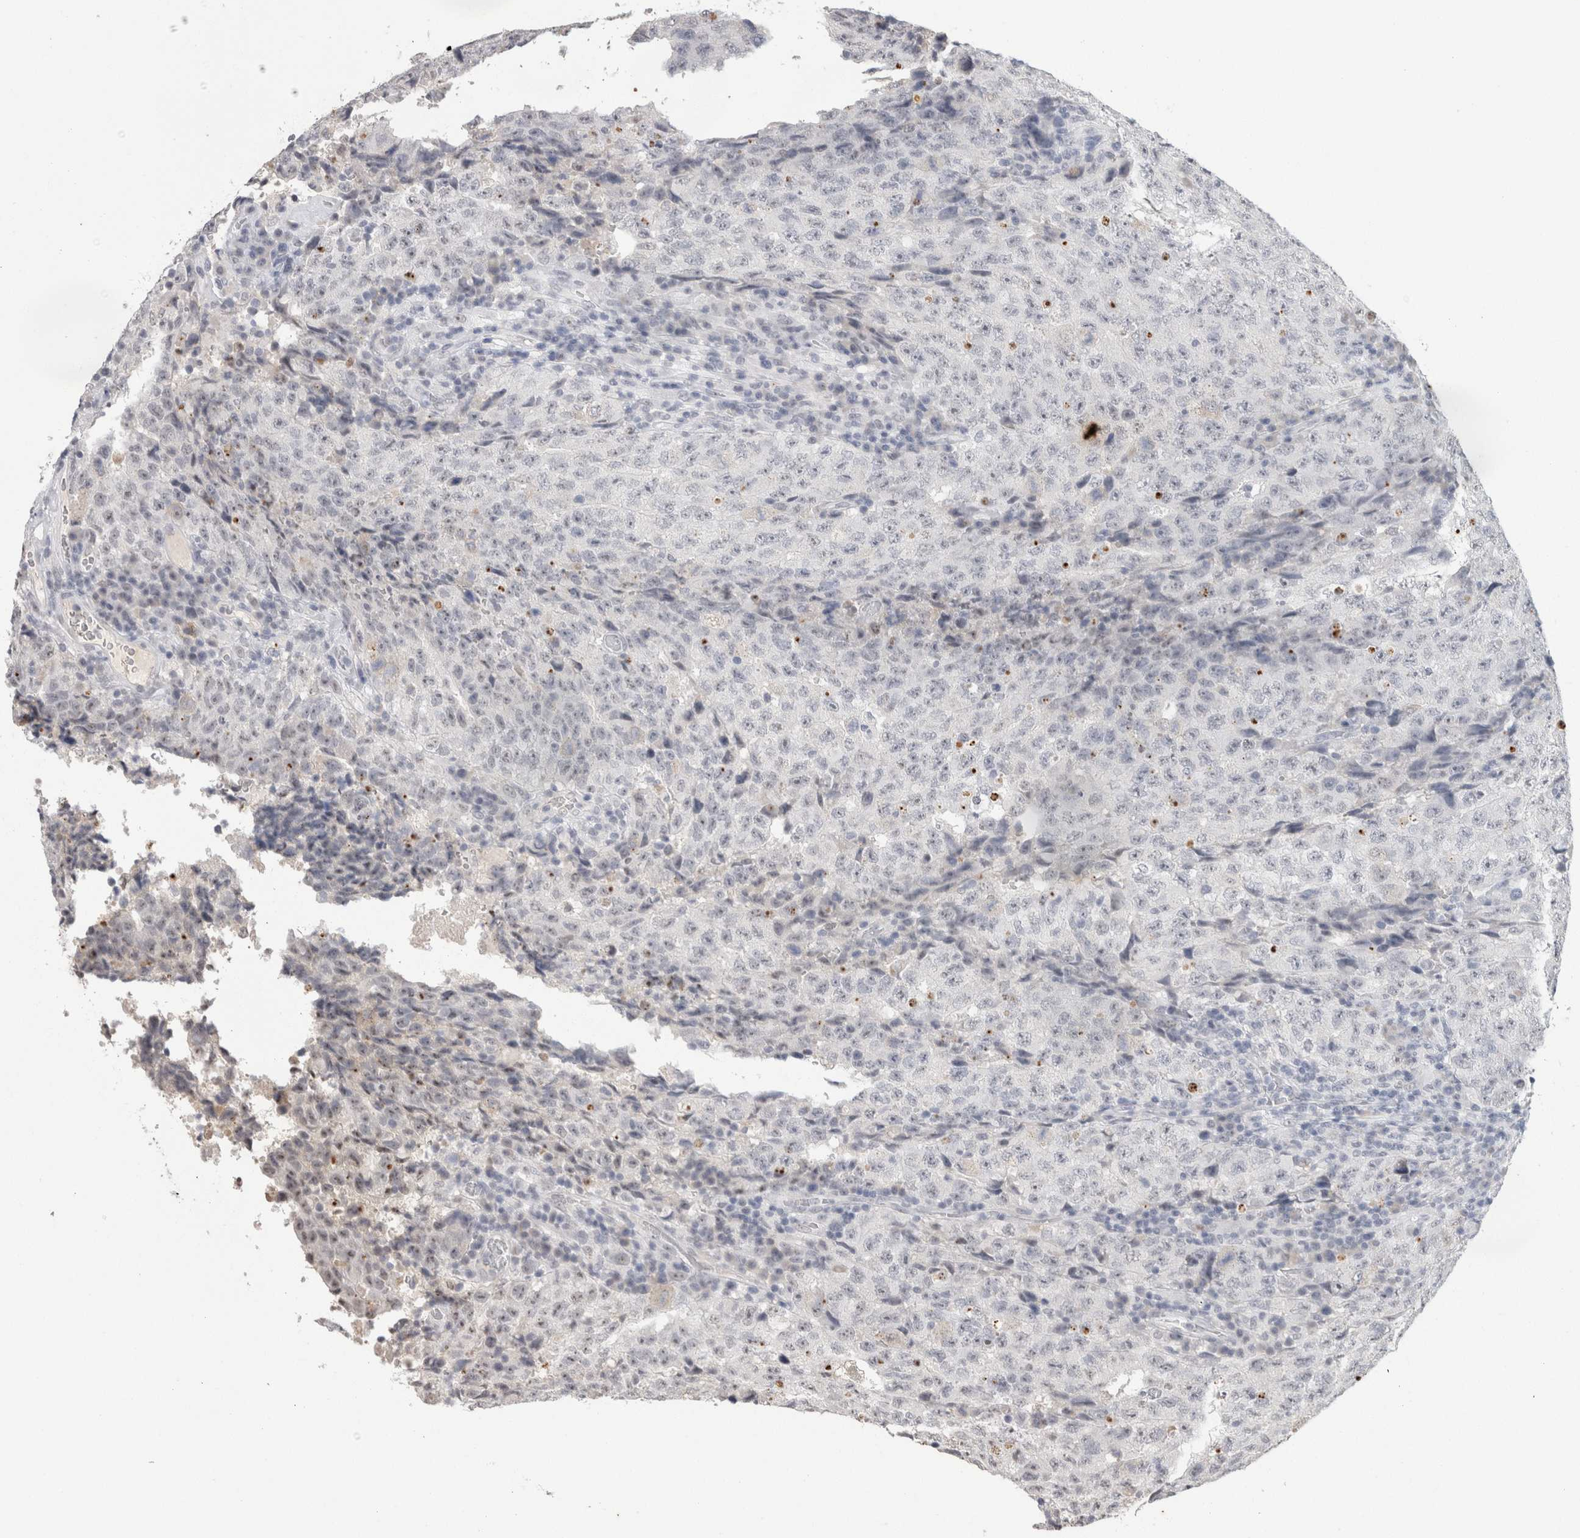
{"staining": {"intensity": "negative", "quantity": "none", "location": "none"}, "tissue": "testis cancer", "cell_type": "Tumor cells", "image_type": "cancer", "snomed": [{"axis": "morphology", "description": "Necrosis, NOS"}, {"axis": "morphology", "description": "Carcinoma, Embryonal, NOS"}, {"axis": "topography", "description": "Testis"}], "caption": "Tumor cells are negative for protein expression in human testis cancer. Brightfield microscopy of immunohistochemistry (IHC) stained with DAB (brown) and hematoxylin (blue), captured at high magnification.", "gene": "CADM3", "patient": {"sex": "male", "age": 19}}